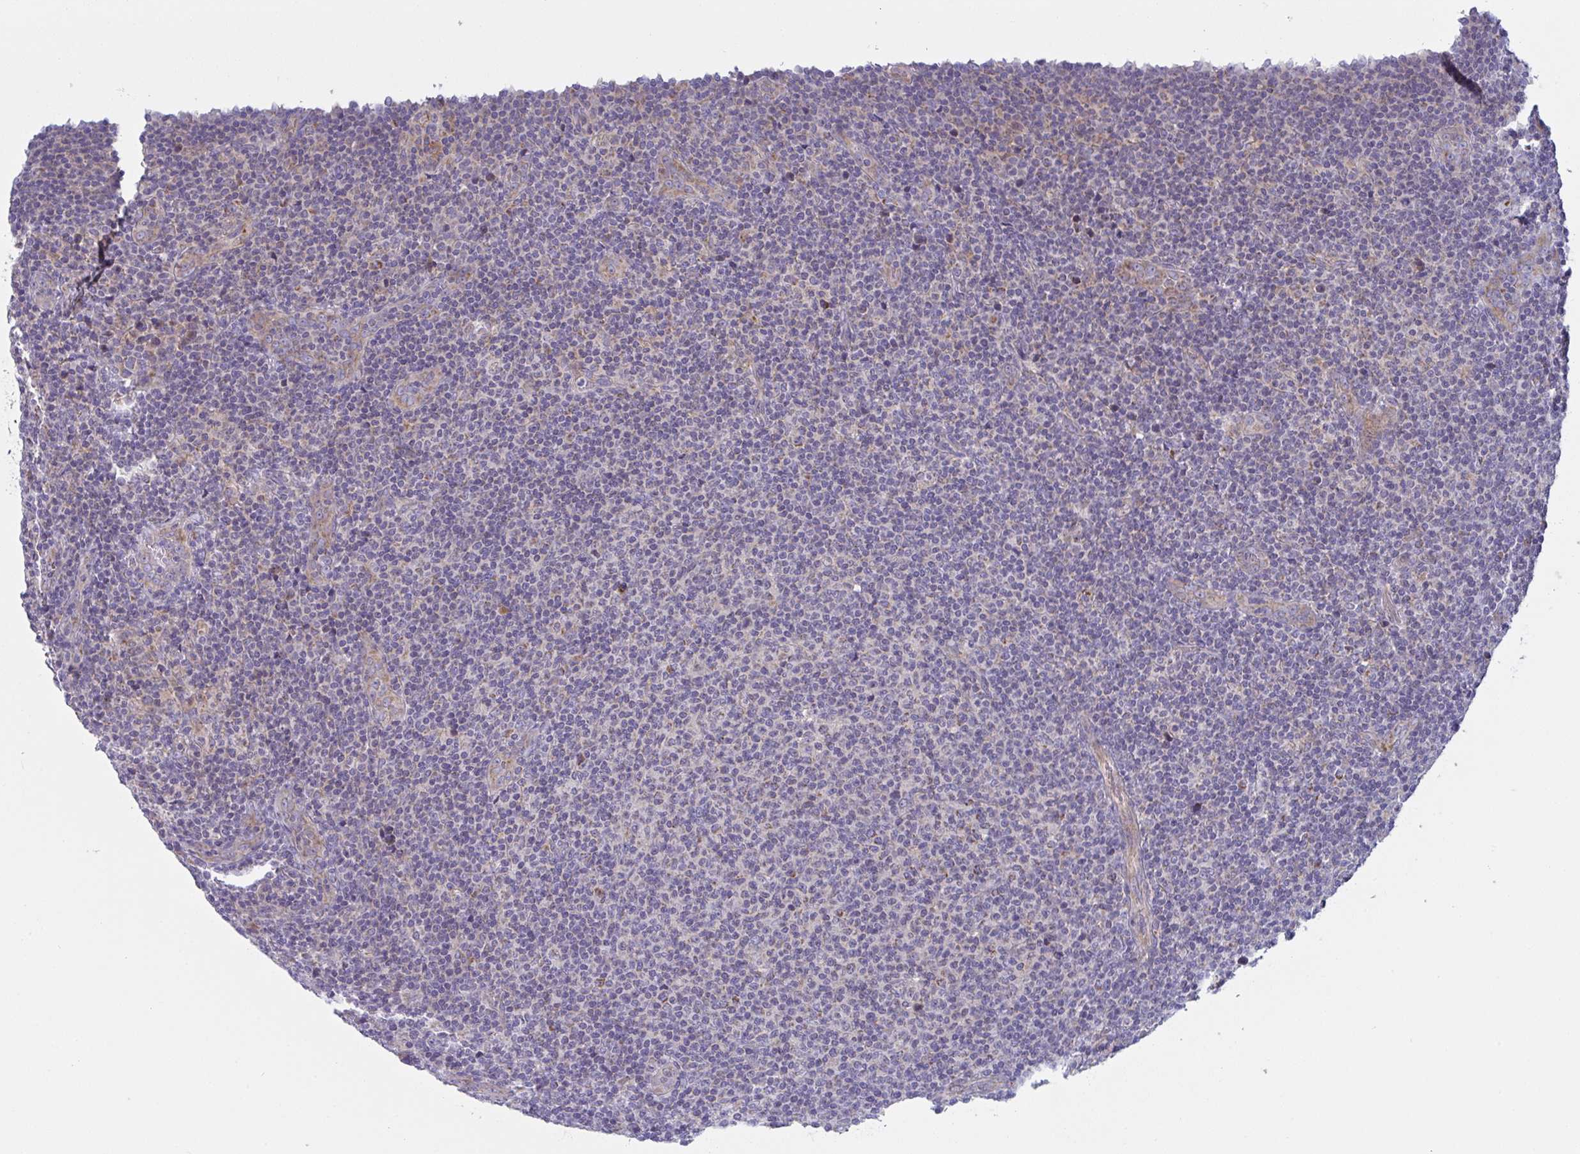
{"staining": {"intensity": "negative", "quantity": "none", "location": "none"}, "tissue": "lymphoma", "cell_type": "Tumor cells", "image_type": "cancer", "snomed": [{"axis": "morphology", "description": "Malignant lymphoma, non-Hodgkin's type, Low grade"}, {"axis": "topography", "description": "Lymph node"}], "caption": "Tumor cells are negative for protein expression in human lymphoma.", "gene": "MRPS2", "patient": {"sex": "male", "age": 66}}